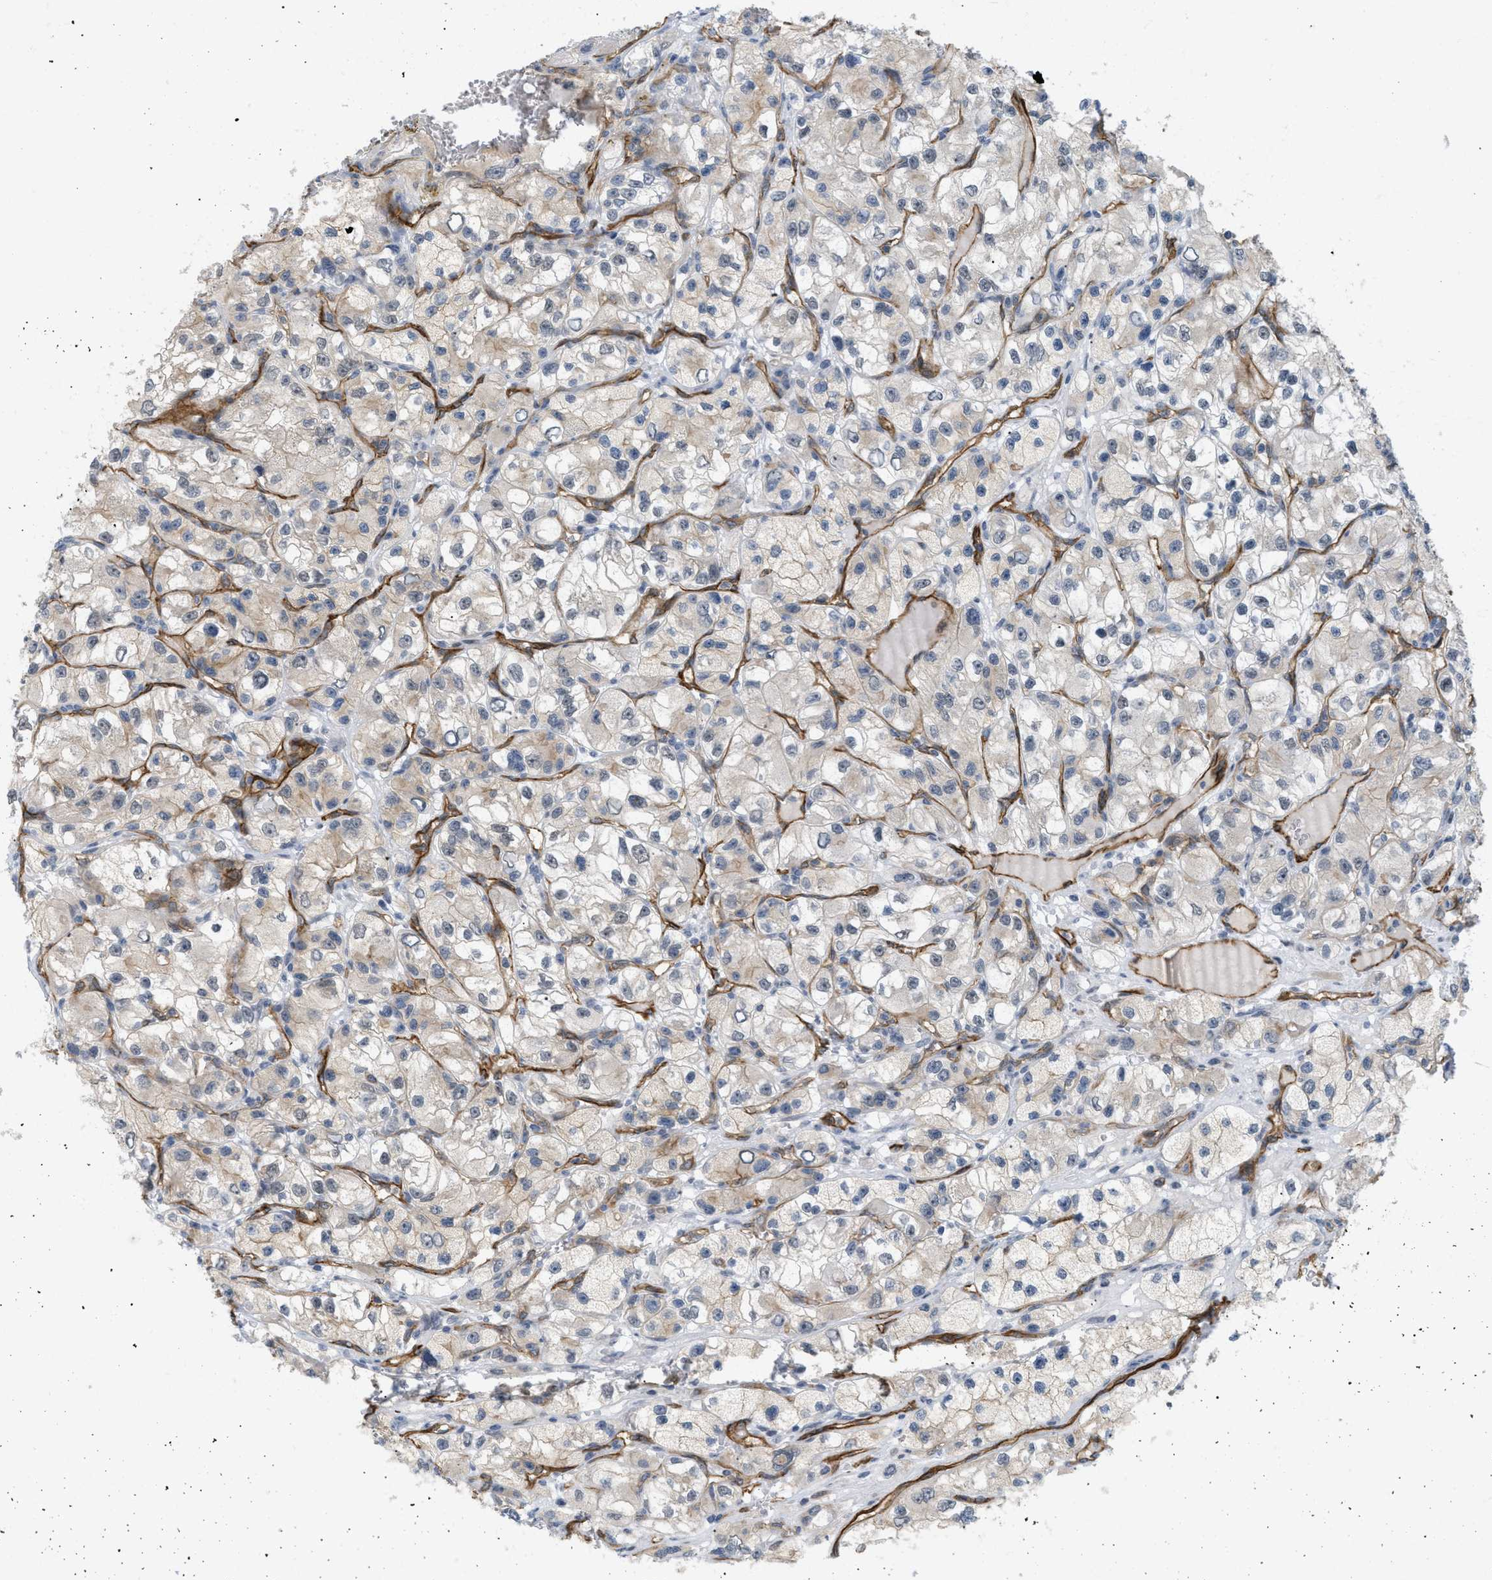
{"staining": {"intensity": "moderate", "quantity": "25%-75%", "location": "cytoplasmic/membranous"}, "tissue": "renal cancer", "cell_type": "Tumor cells", "image_type": "cancer", "snomed": [{"axis": "morphology", "description": "Adenocarcinoma, NOS"}, {"axis": "topography", "description": "Kidney"}], "caption": "Immunohistochemistry histopathology image of human renal cancer (adenocarcinoma) stained for a protein (brown), which shows medium levels of moderate cytoplasmic/membranous staining in approximately 25%-75% of tumor cells.", "gene": "PALMD", "patient": {"sex": "female", "age": 57}}